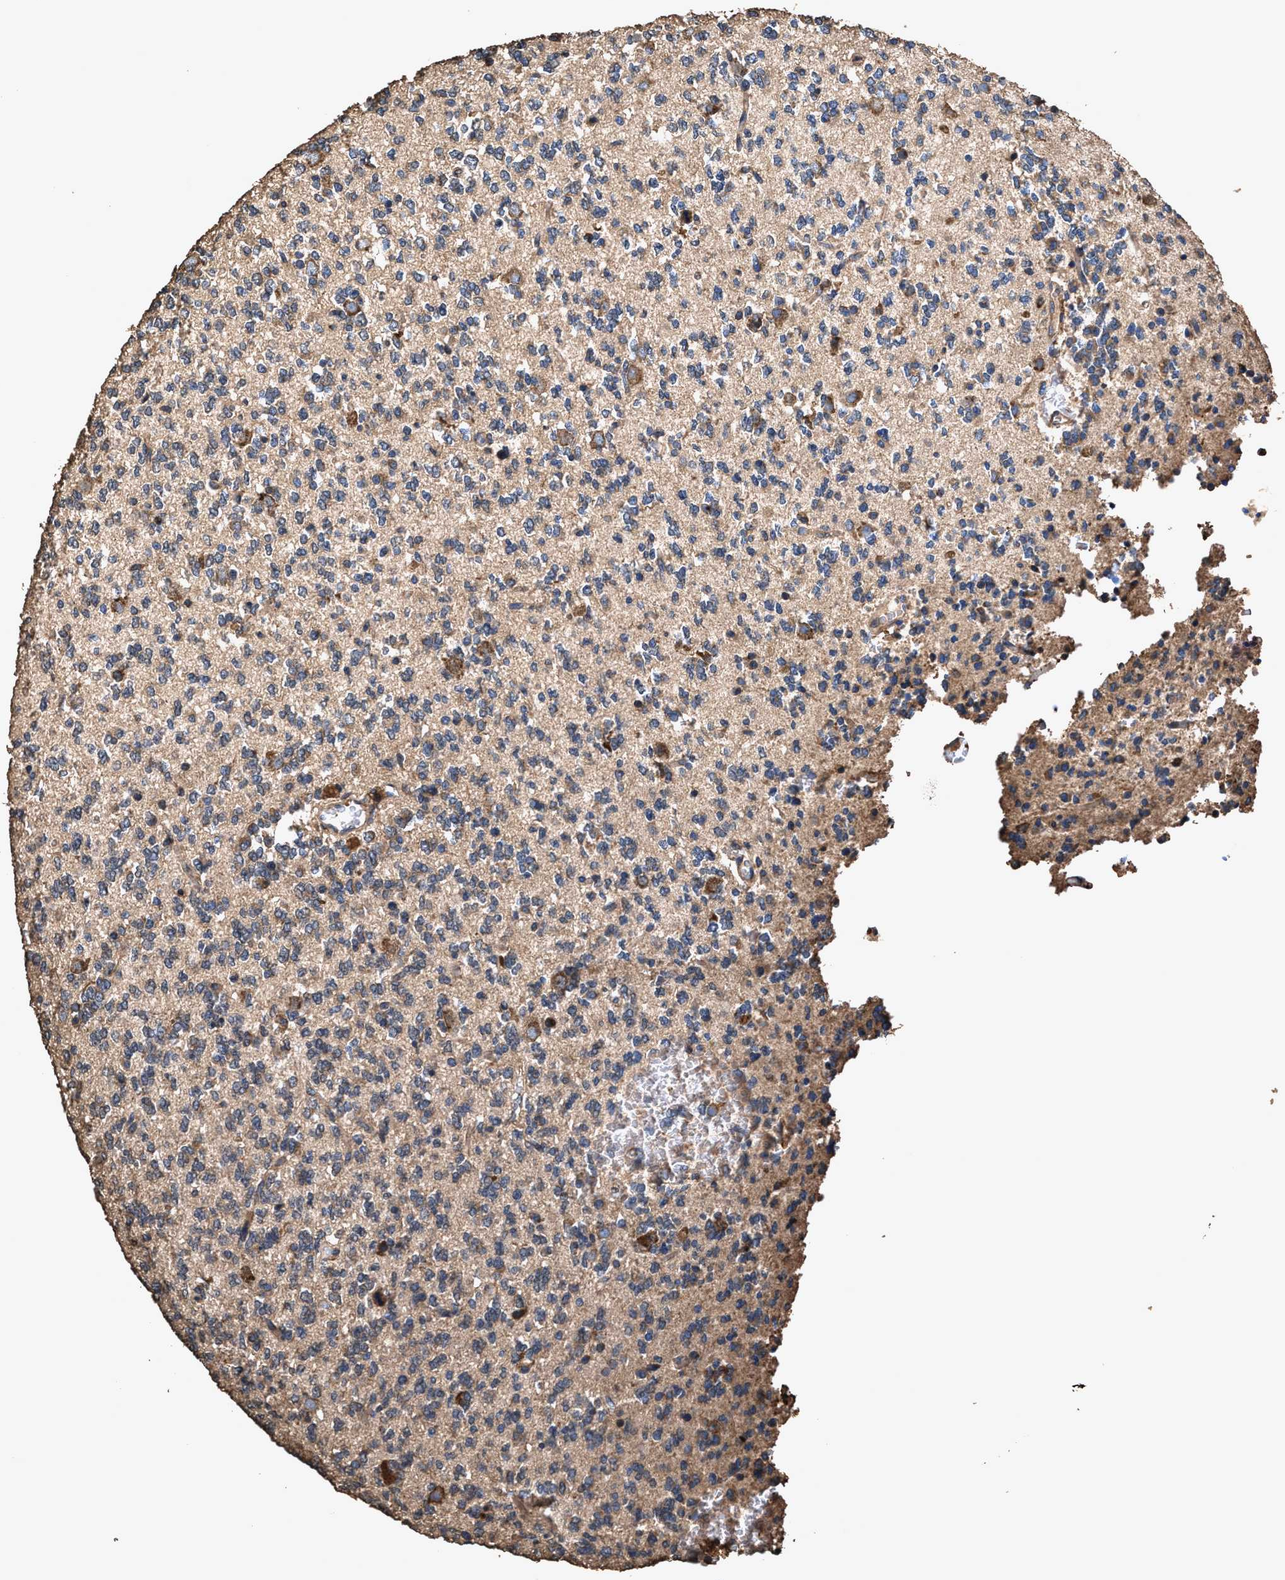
{"staining": {"intensity": "moderate", "quantity": "<25%", "location": "cytoplasmic/membranous"}, "tissue": "glioma", "cell_type": "Tumor cells", "image_type": "cancer", "snomed": [{"axis": "morphology", "description": "Glioma, malignant, Low grade"}, {"axis": "topography", "description": "Brain"}], "caption": "Human glioma stained for a protein (brown) shows moderate cytoplasmic/membranous positive positivity in approximately <25% of tumor cells.", "gene": "ZMYND19", "patient": {"sex": "male", "age": 38}}